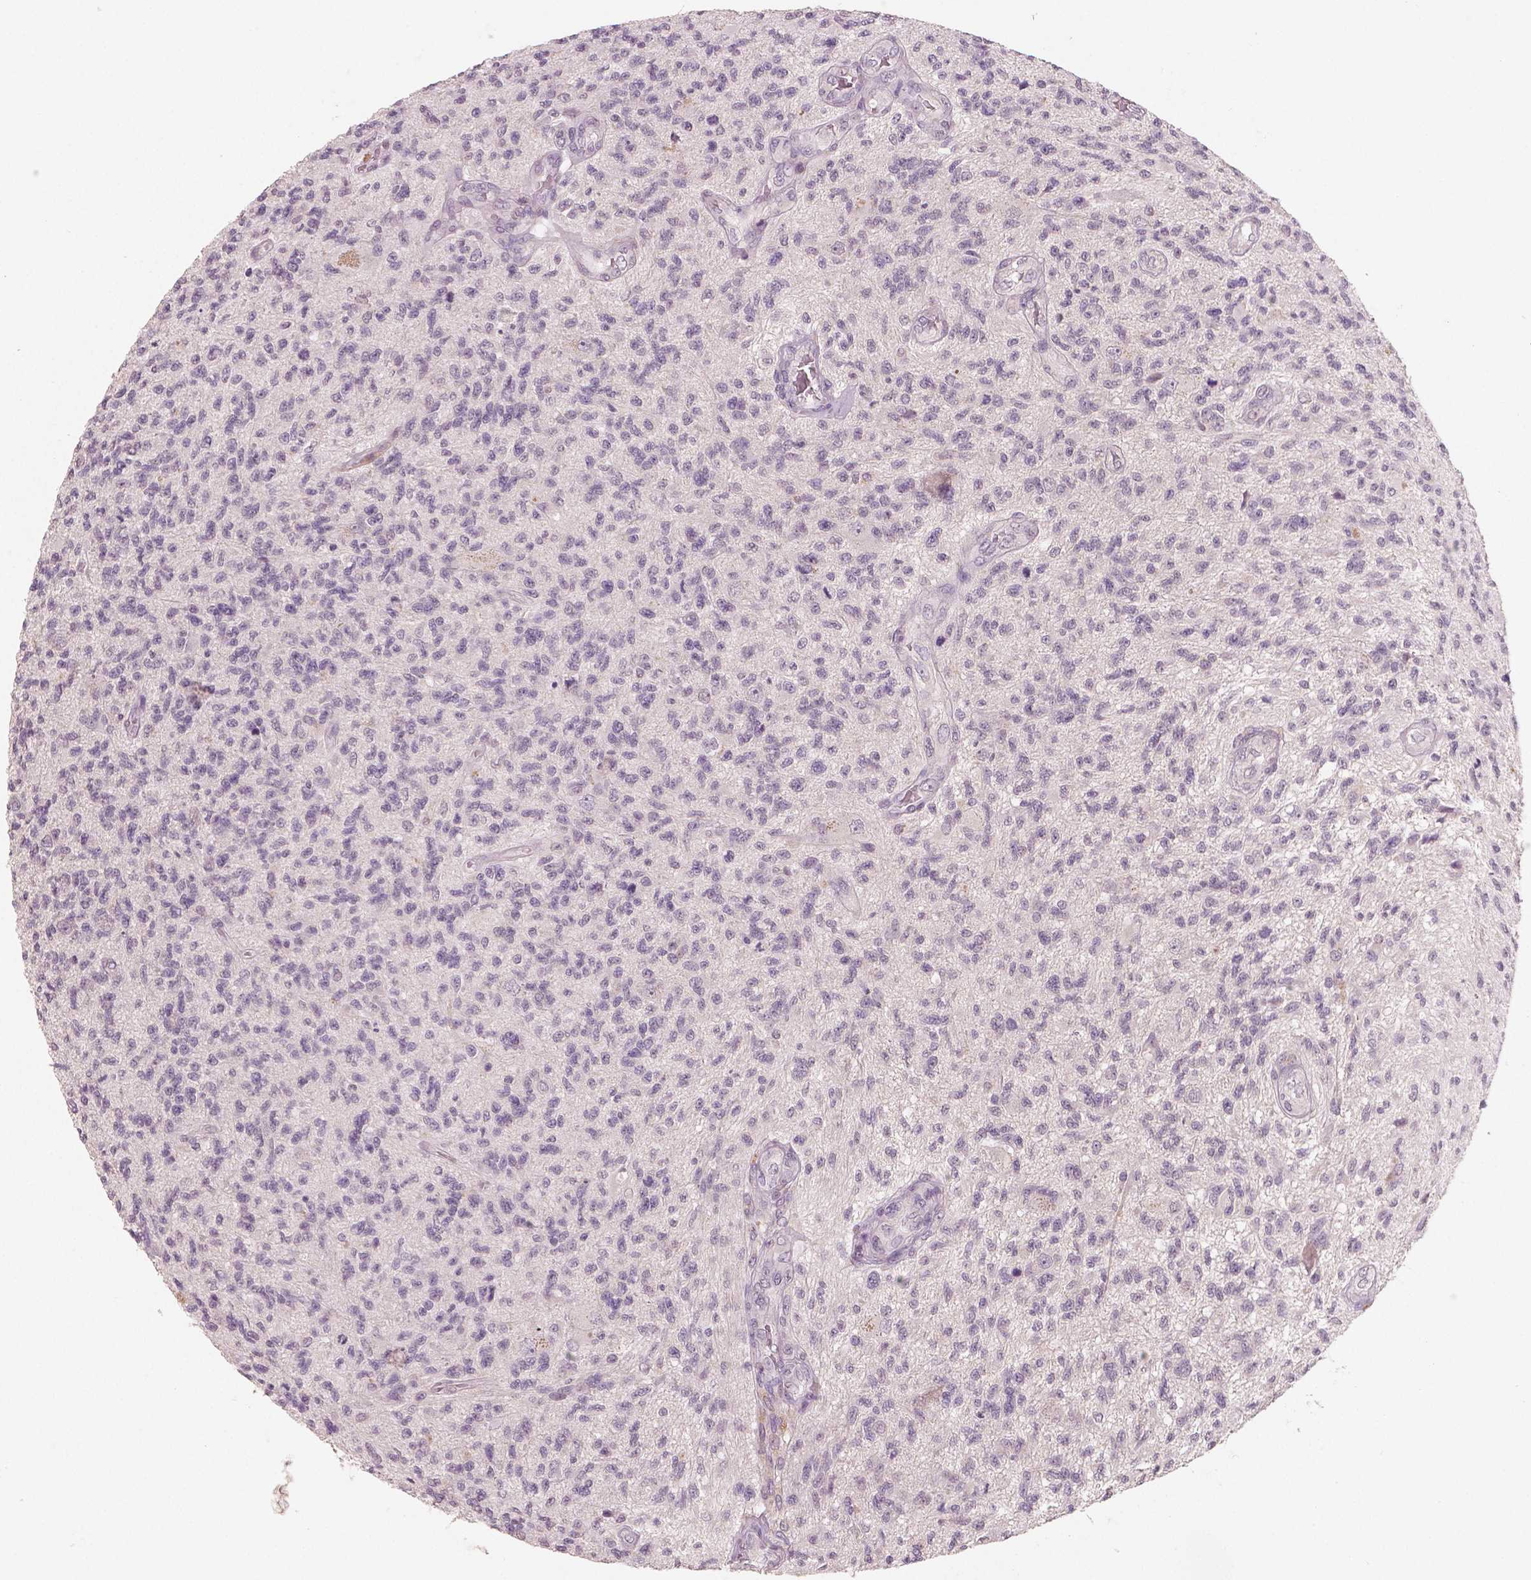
{"staining": {"intensity": "negative", "quantity": "none", "location": "none"}, "tissue": "glioma", "cell_type": "Tumor cells", "image_type": "cancer", "snomed": [{"axis": "morphology", "description": "Glioma, malignant, High grade"}, {"axis": "topography", "description": "Brain"}], "caption": "This is a histopathology image of immunohistochemistry staining of malignant glioma (high-grade), which shows no positivity in tumor cells.", "gene": "RNASE7", "patient": {"sex": "male", "age": 56}}